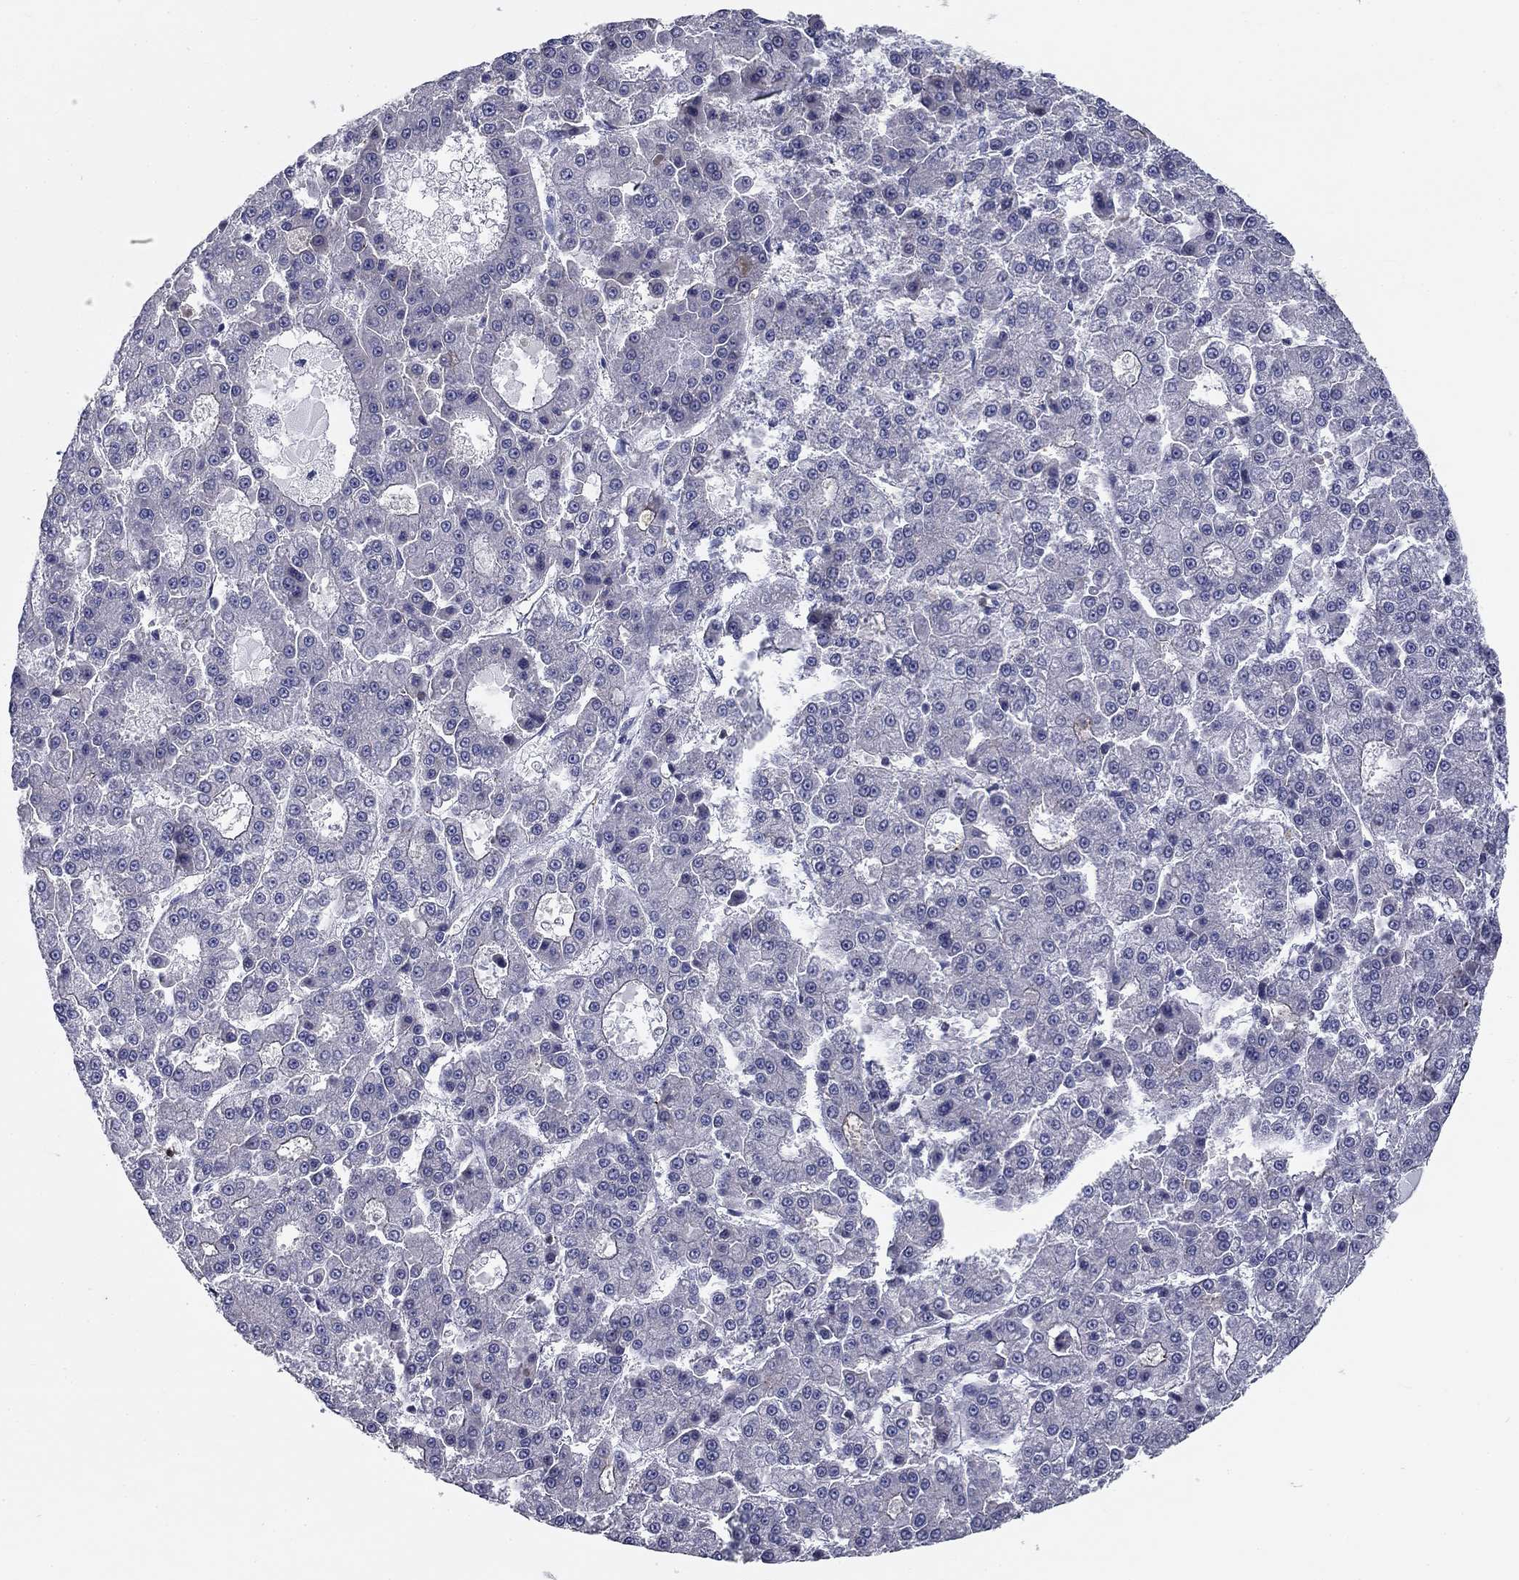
{"staining": {"intensity": "negative", "quantity": "none", "location": "none"}, "tissue": "liver cancer", "cell_type": "Tumor cells", "image_type": "cancer", "snomed": [{"axis": "morphology", "description": "Carcinoma, Hepatocellular, NOS"}, {"axis": "topography", "description": "Liver"}], "caption": "Human liver cancer stained for a protein using immunohistochemistry displays no expression in tumor cells.", "gene": "SIT1", "patient": {"sex": "male", "age": 70}}